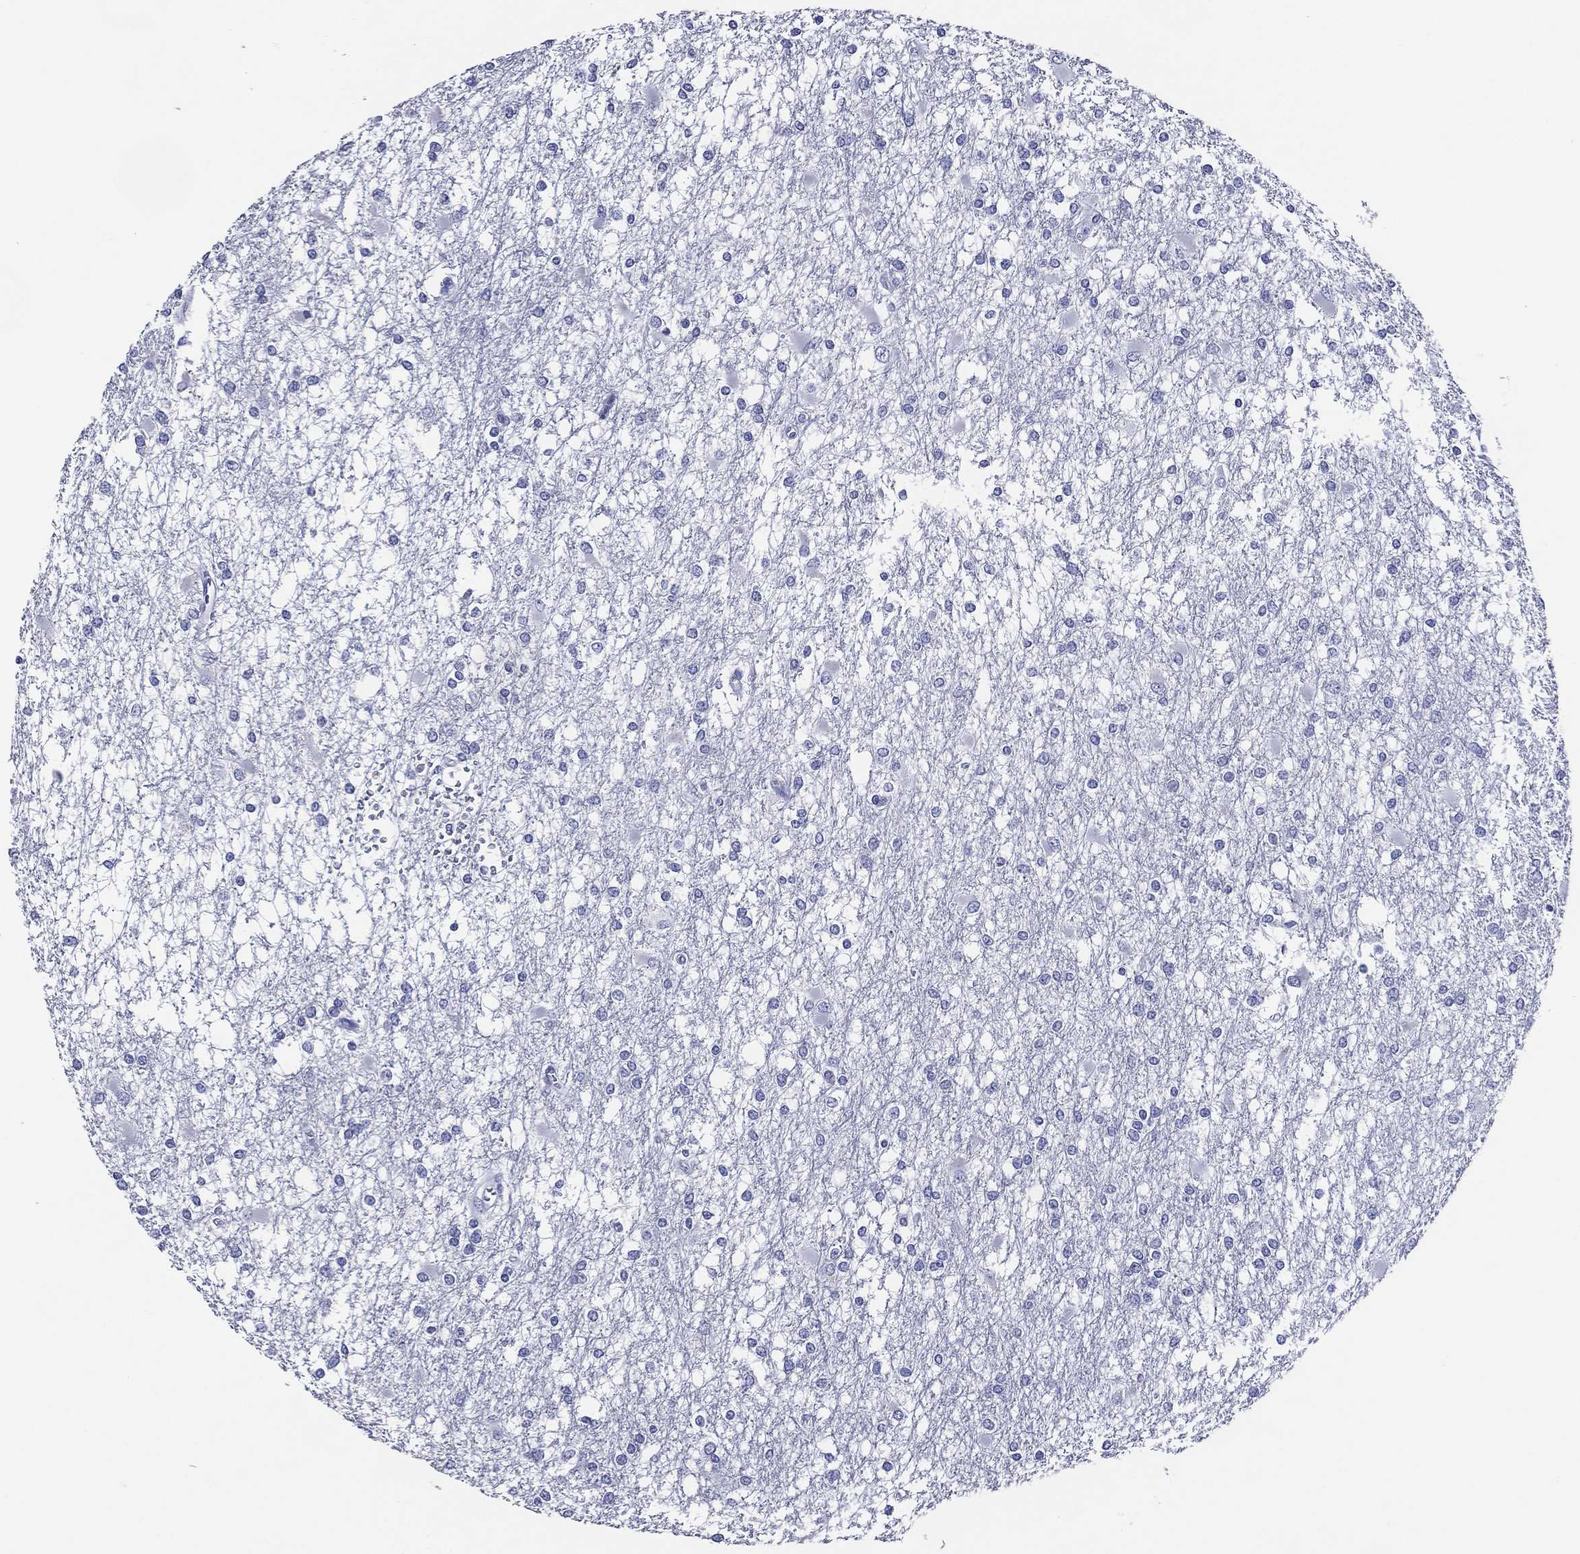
{"staining": {"intensity": "negative", "quantity": "none", "location": "none"}, "tissue": "glioma", "cell_type": "Tumor cells", "image_type": "cancer", "snomed": [{"axis": "morphology", "description": "Glioma, malignant, High grade"}, {"axis": "topography", "description": "Cerebral cortex"}], "caption": "Glioma stained for a protein using IHC shows no positivity tumor cells.", "gene": "ACE2", "patient": {"sex": "male", "age": 79}}